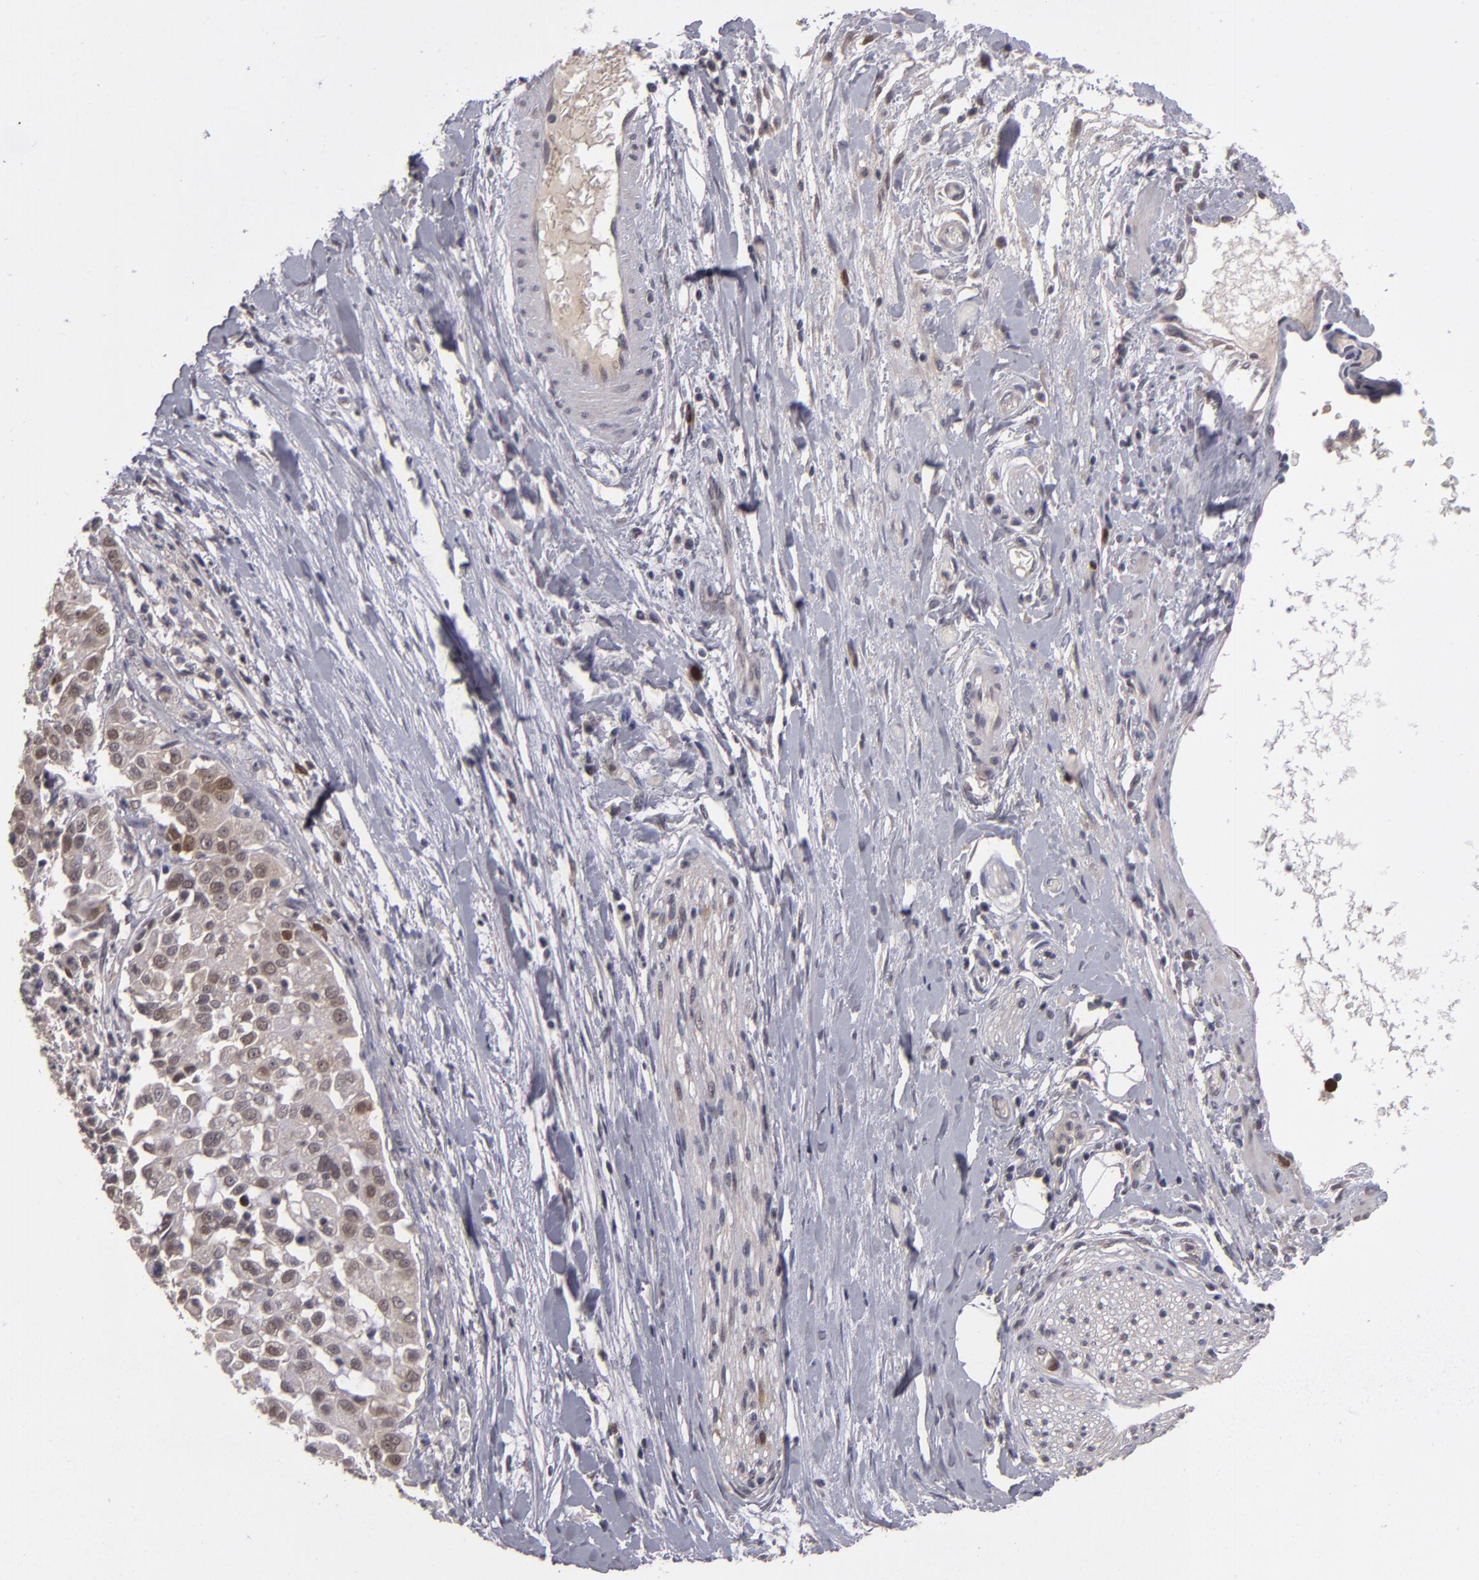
{"staining": {"intensity": "moderate", "quantity": ">75%", "location": "cytoplasmic/membranous"}, "tissue": "pancreatic cancer", "cell_type": "Tumor cells", "image_type": "cancer", "snomed": [{"axis": "morphology", "description": "Adenocarcinoma, NOS"}, {"axis": "topography", "description": "Pancreas"}], "caption": "Pancreatic cancer (adenocarcinoma) stained with IHC reveals moderate cytoplasmic/membranous expression in about >75% of tumor cells.", "gene": "TYMS", "patient": {"sex": "female", "age": 52}}